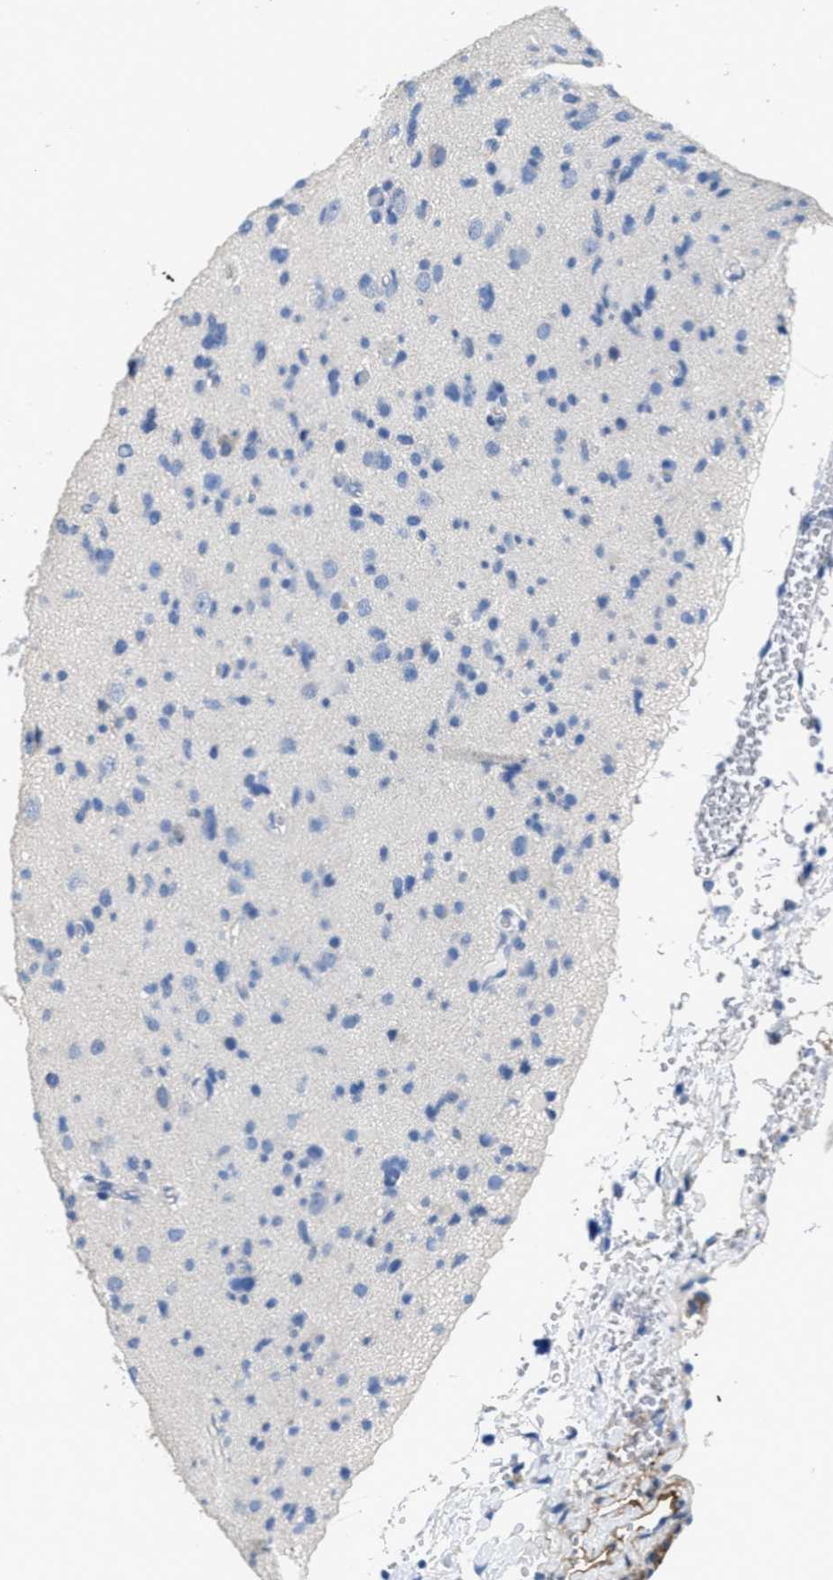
{"staining": {"intensity": "negative", "quantity": "none", "location": "none"}, "tissue": "glioma", "cell_type": "Tumor cells", "image_type": "cancer", "snomed": [{"axis": "morphology", "description": "Glioma, malignant, Low grade"}, {"axis": "topography", "description": "Brain"}], "caption": "The IHC histopathology image has no significant positivity in tumor cells of glioma tissue.", "gene": "CA9", "patient": {"sex": "female", "age": 22}}